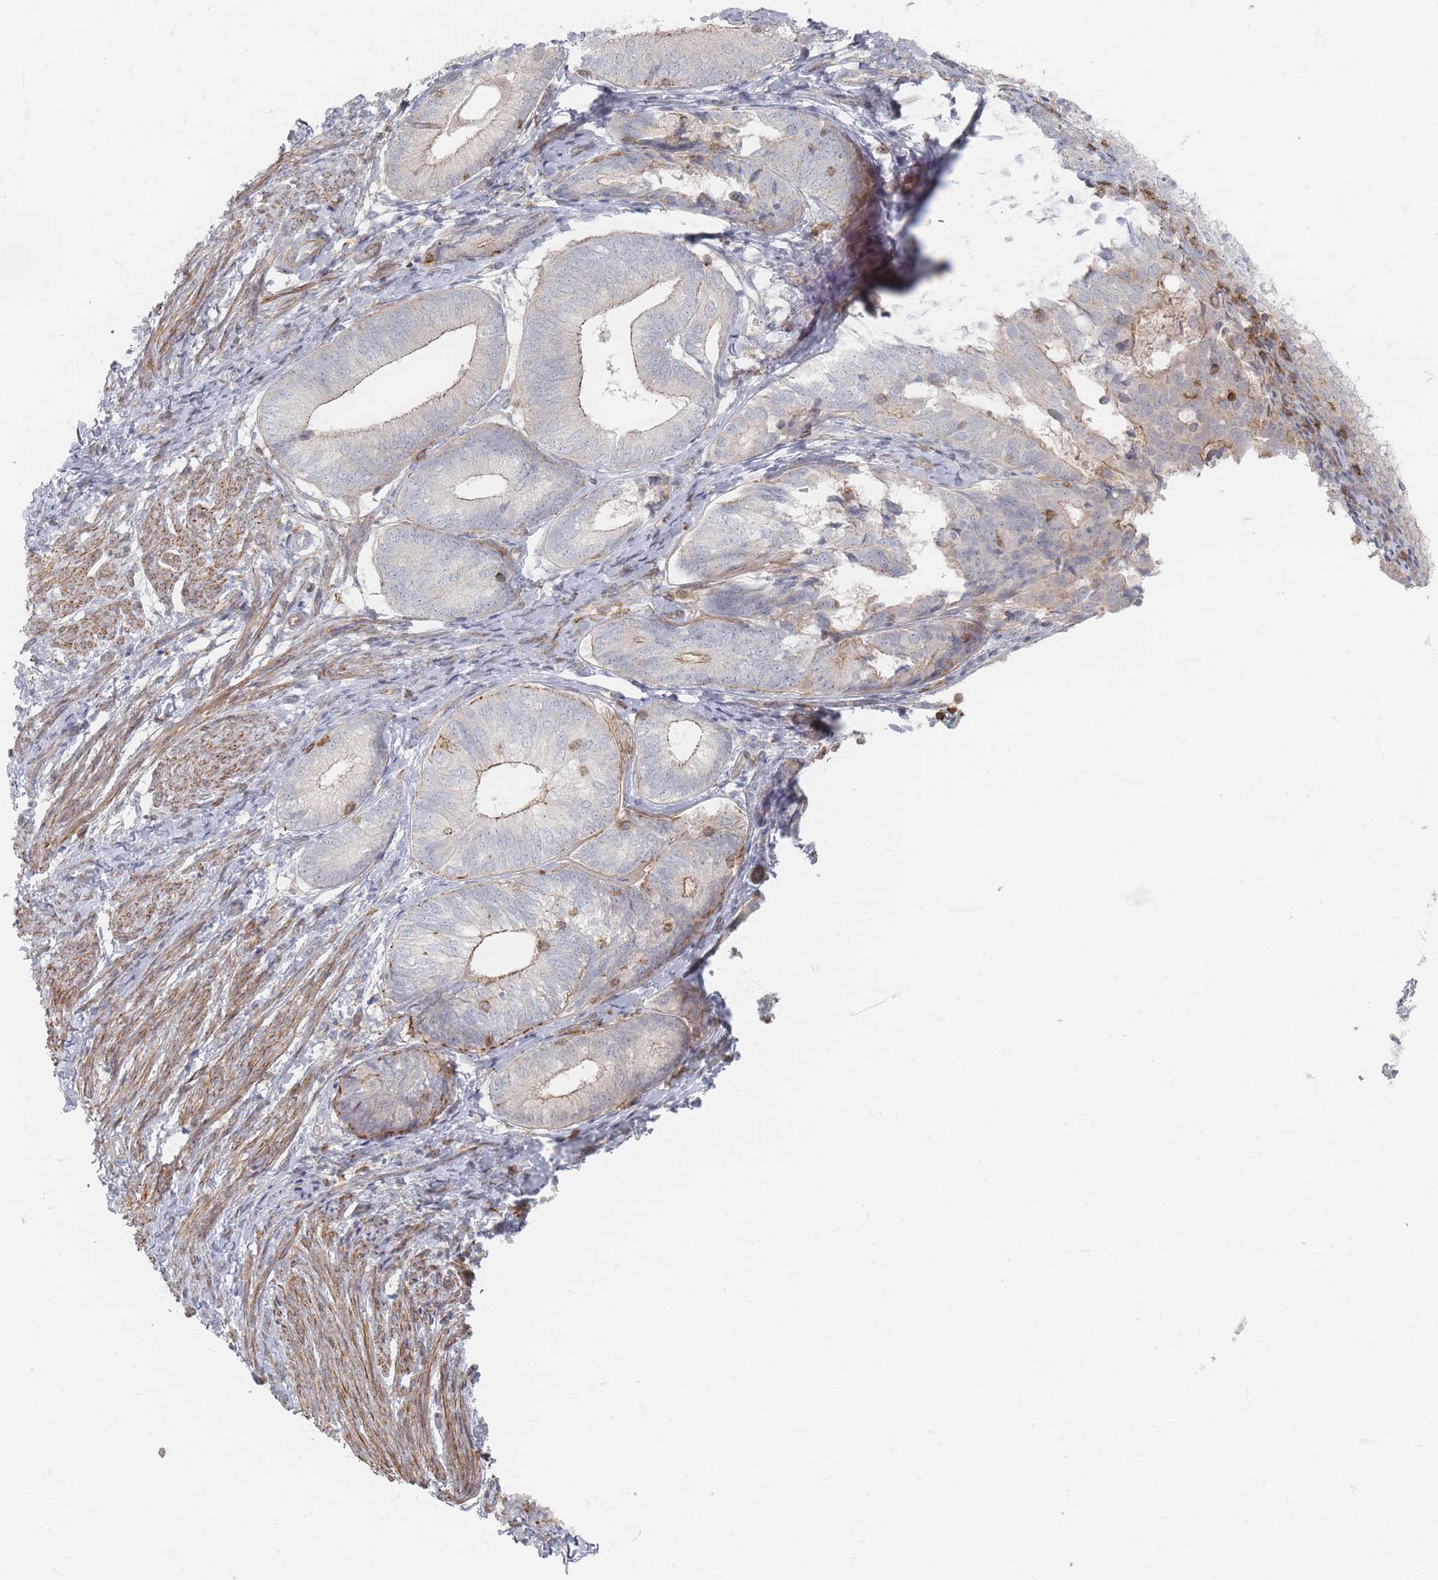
{"staining": {"intensity": "weak", "quantity": "25%-75%", "location": "cytoplasmic/membranous"}, "tissue": "endometrial cancer", "cell_type": "Tumor cells", "image_type": "cancer", "snomed": [{"axis": "morphology", "description": "Adenocarcinoma, NOS"}, {"axis": "topography", "description": "Endometrium"}], "caption": "Immunohistochemistry image of neoplastic tissue: human endometrial cancer stained using immunohistochemistry (IHC) demonstrates low levels of weak protein expression localized specifically in the cytoplasmic/membranous of tumor cells, appearing as a cytoplasmic/membranous brown color.", "gene": "ZNF852", "patient": {"sex": "female", "age": 87}}